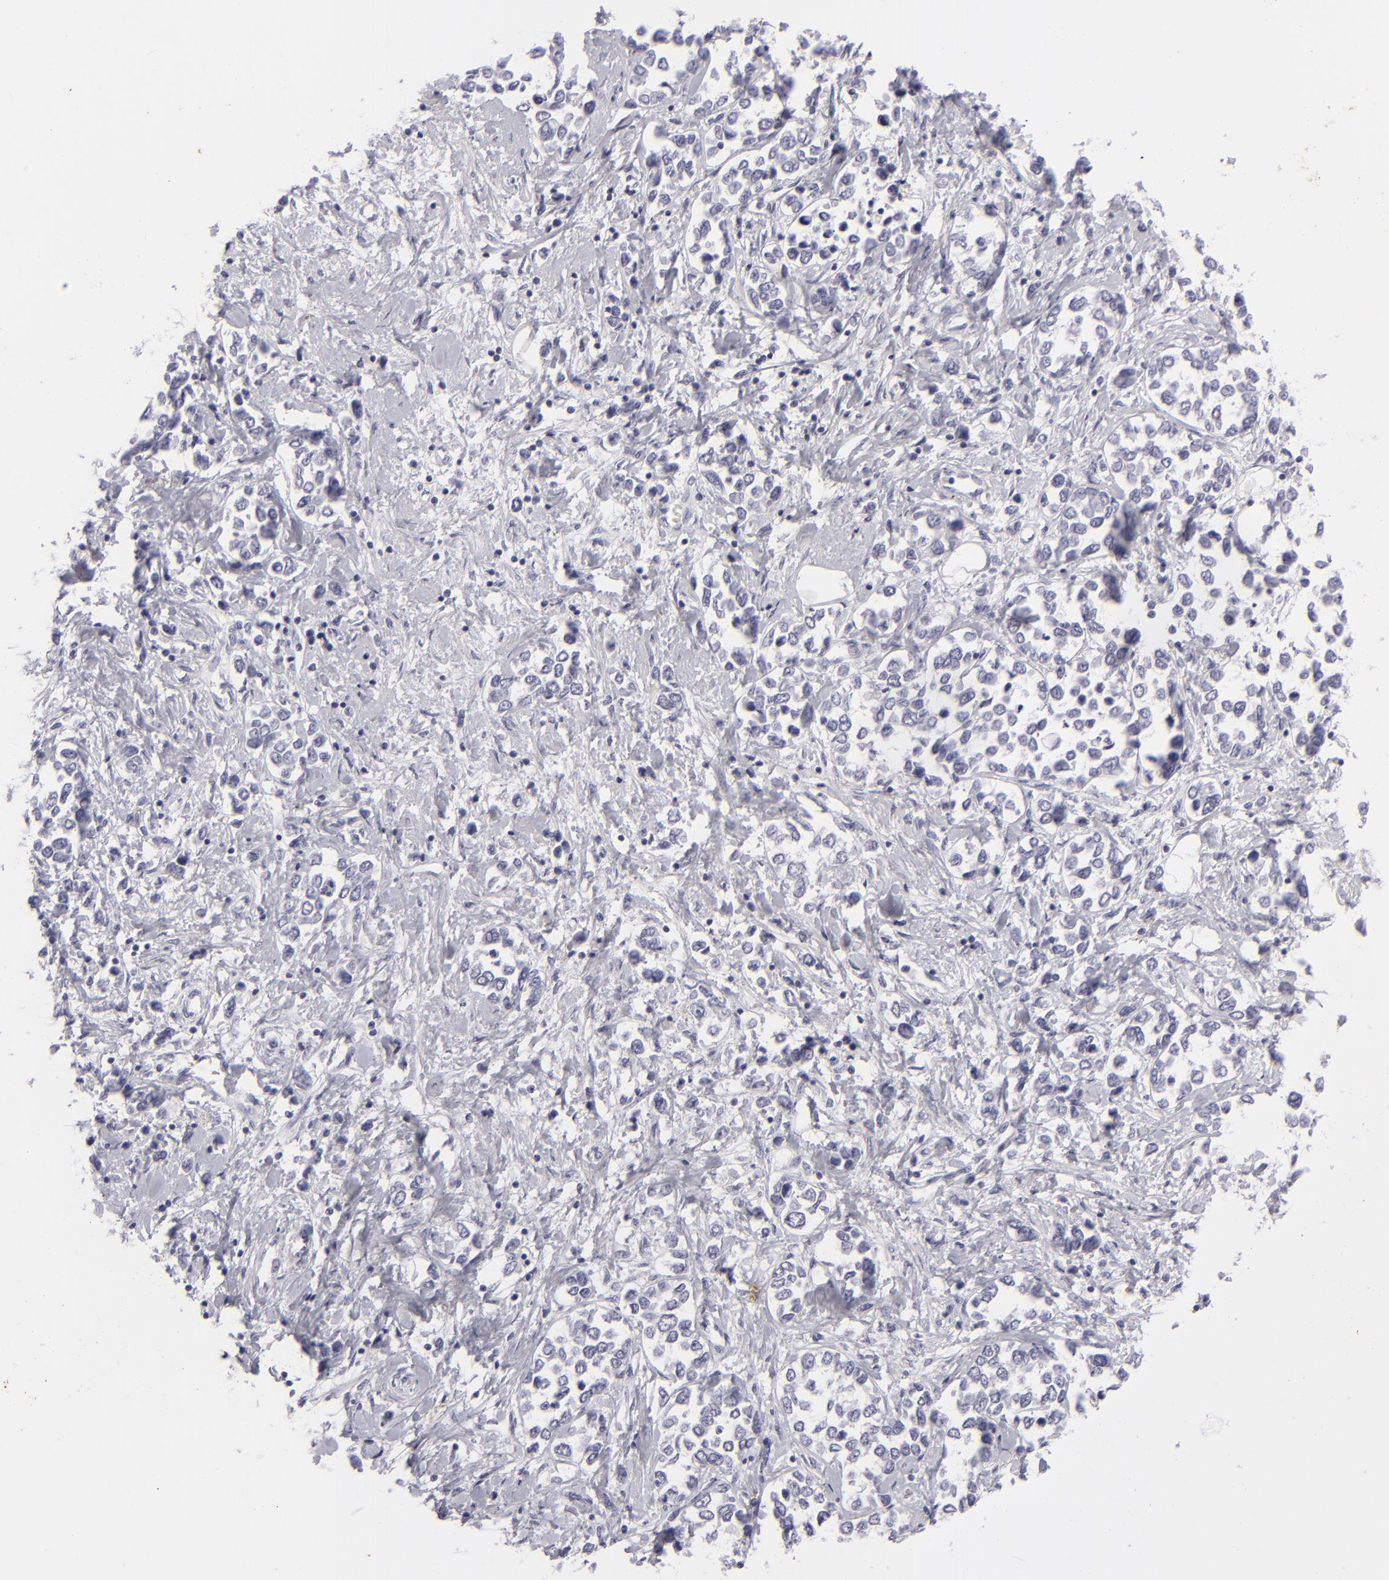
{"staining": {"intensity": "negative", "quantity": "none", "location": "none"}, "tissue": "stomach cancer", "cell_type": "Tumor cells", "image_type": "cancer", "snomed": [{"axis": "morphology", "description": "Adenocarcinoma, NOS"}, {"axis": "topography", "description": "Stomach, upper"}], "caption": "Tumor cells are negative for protein expression in human stomach adenocarcinoma.", "gene": "KRT1", "patient": {"sex": "male", "age": 76}}